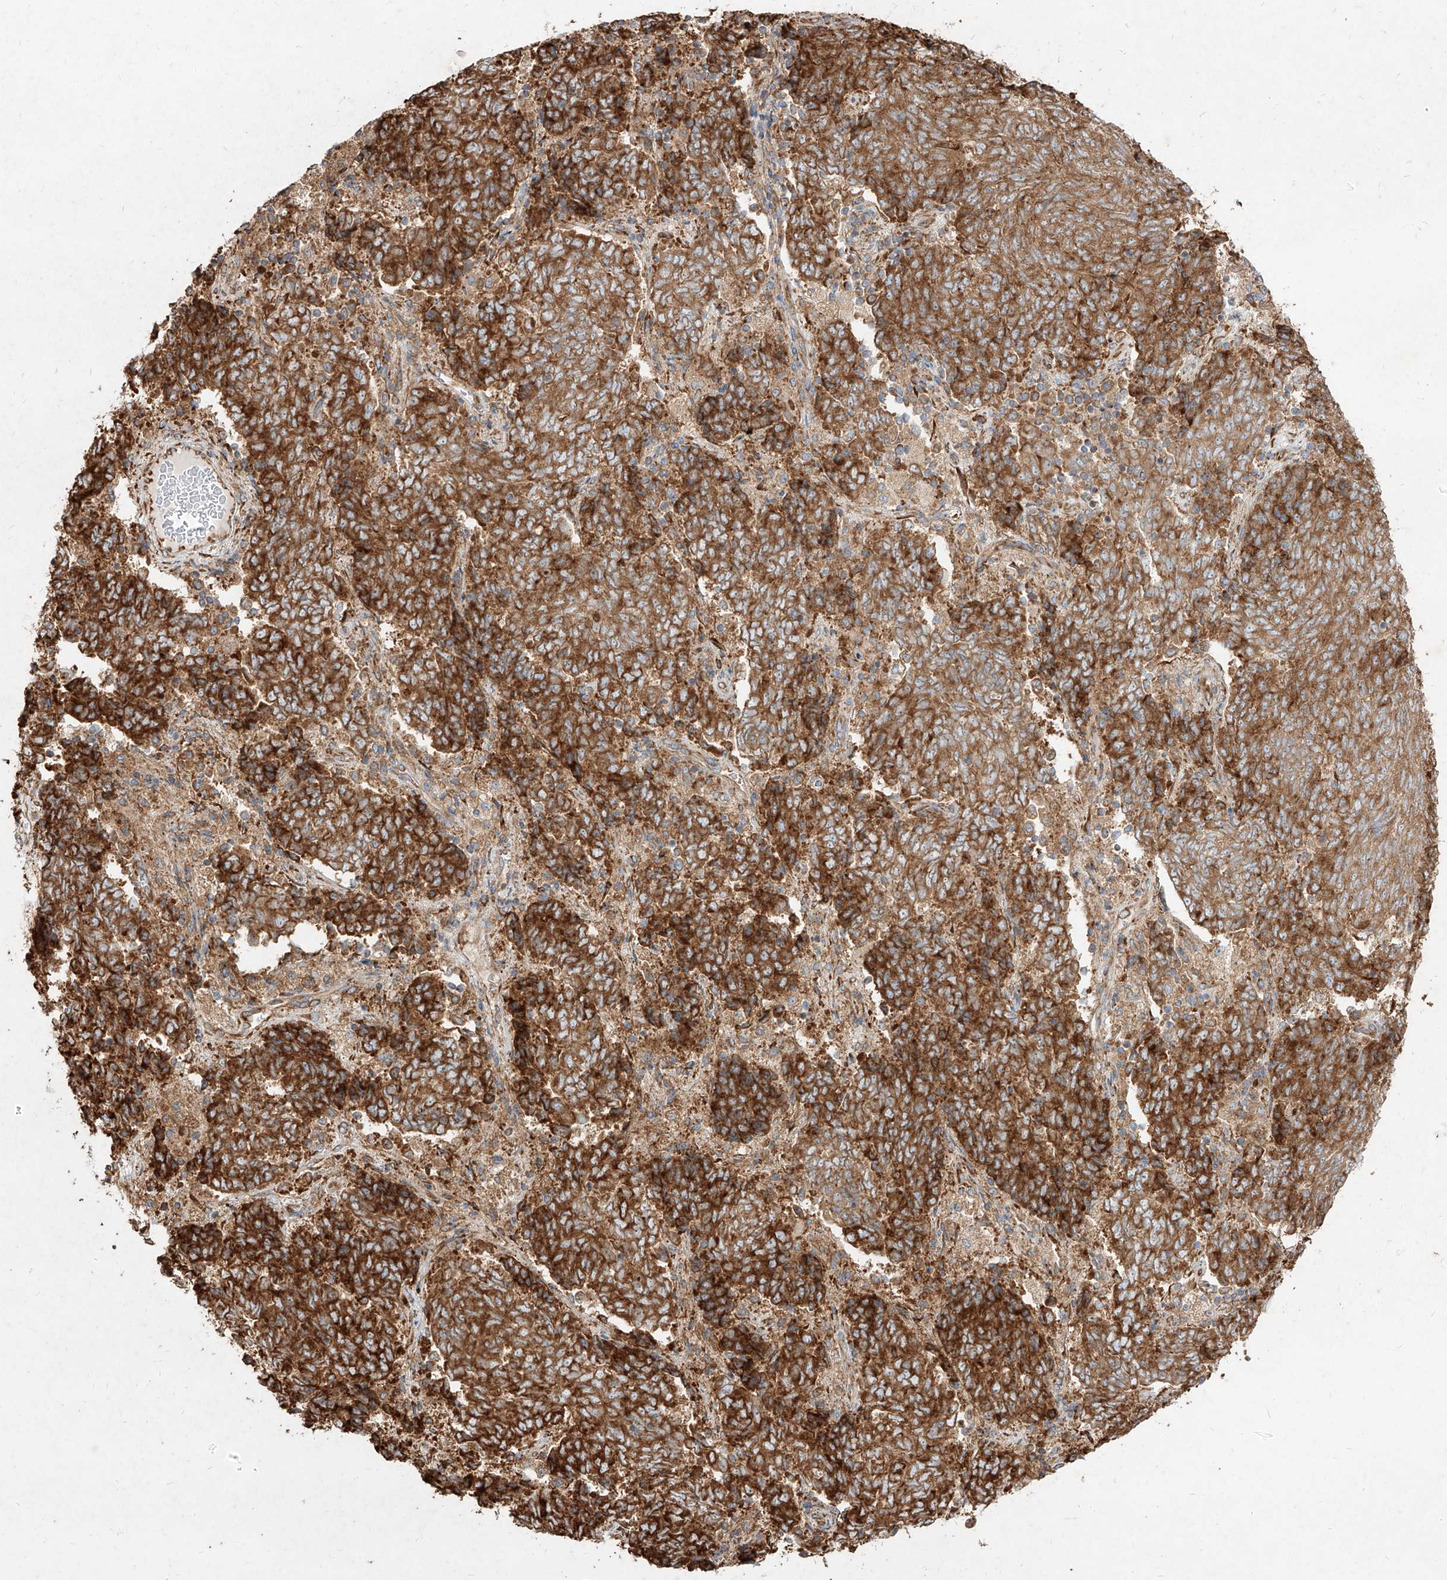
{"staining": {"intensity": "strong", "quantity": ">75%", "location": "cytoplasmic/membranous"}, "tissue": "endometrial cancer", "cell_type": "Tumor cells", "image_type": "cancer", "snomed": [{"axis": "morphology", "description": "Adenocarcinoma, NOS"}, {"axis": "topography", "description": "Endometrium"}], "caption": "Protein expression analysis of human endometrial cancer (adenocarcinoma) reveals strong cytoplasmic/membranous expression in about >75% of tumor cells.", "gene": "RPS25", "patient": {"sex": "female", "age": 80}}